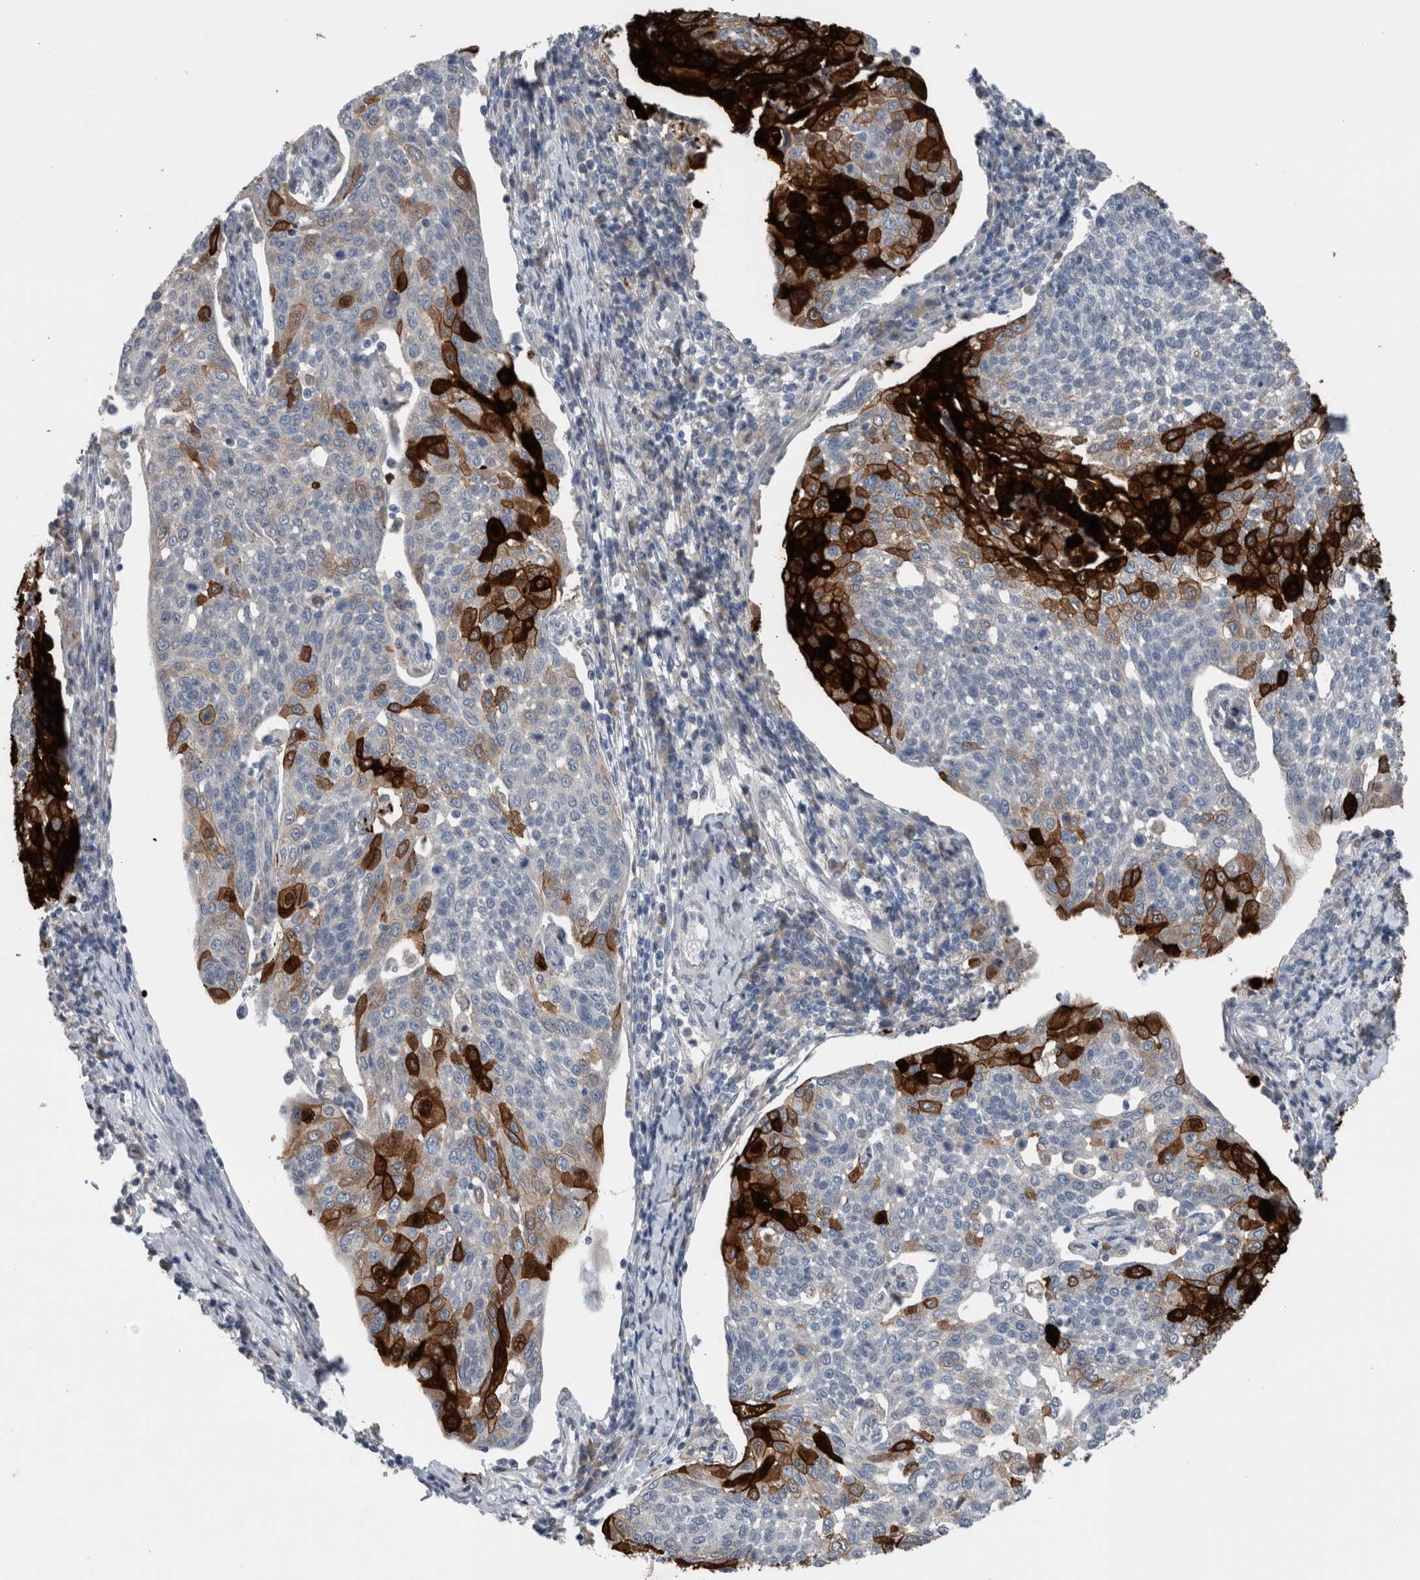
{"staining": {"intensity": "strong", "quantity": "<25%", "location": "cytoplasmic/membranous"}, "tissue": "cervical cancer", "cell_type": "Tumor cells", "image_type": "cancer", "snomed": [{"axis": "morphology", "description": "Squamous cell carcinoma, NOS"}, {"axis": "topography", "description": "Cervix"}], "caption": "Protein staining displays strong cytoplasmic/membranous staining in about <25% of tumor cells in cervical cancer (squamous cell carcinoma). (Stains: DAB in brown, nuclei in blue, Microscopy: brightfield microscopy at high magnification).", "gene": "CRNN", "patient": {"sex": "female", "age": 34}}